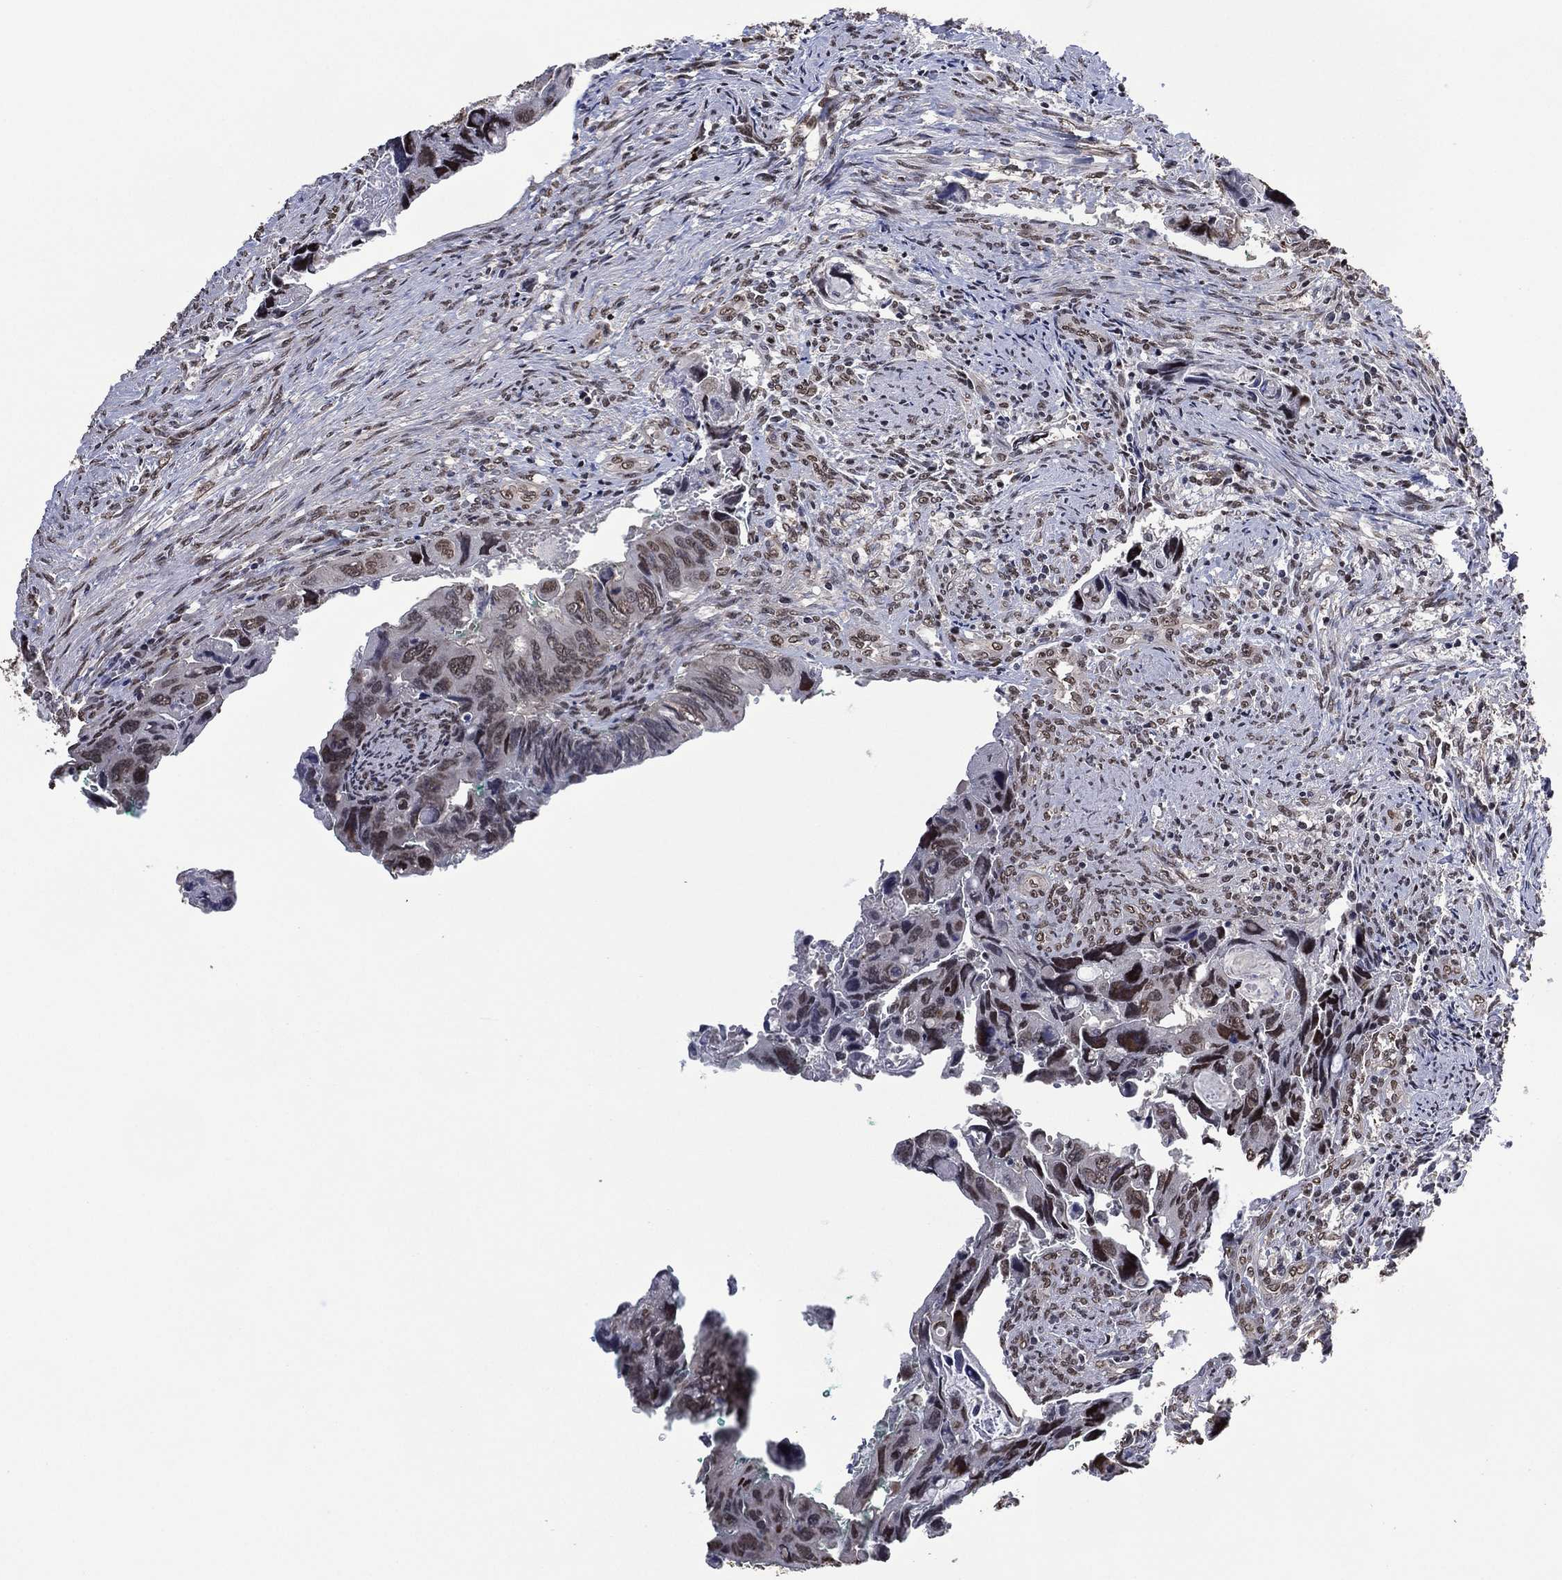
{"staining": {"intensity": "weak", "quantity": "<25%", "location": "nuclear"}, "tissue": "colorectal cancer", "cell_type": "Tumor cells", "image_type": "cancer", "snomed": [{"axis": "morphology", "description": "Adenocarcinoma, NOS"}, {"axis": "topography", "description": "Rectum"}], "caption": "IHC micrograph of colorectal cancer (adenocarcinoma) stained for a protein (brown), which reveals no staining in tumor cells.", "gene": "EHMT1", "patient": {"sex": "male", "age": 62}}